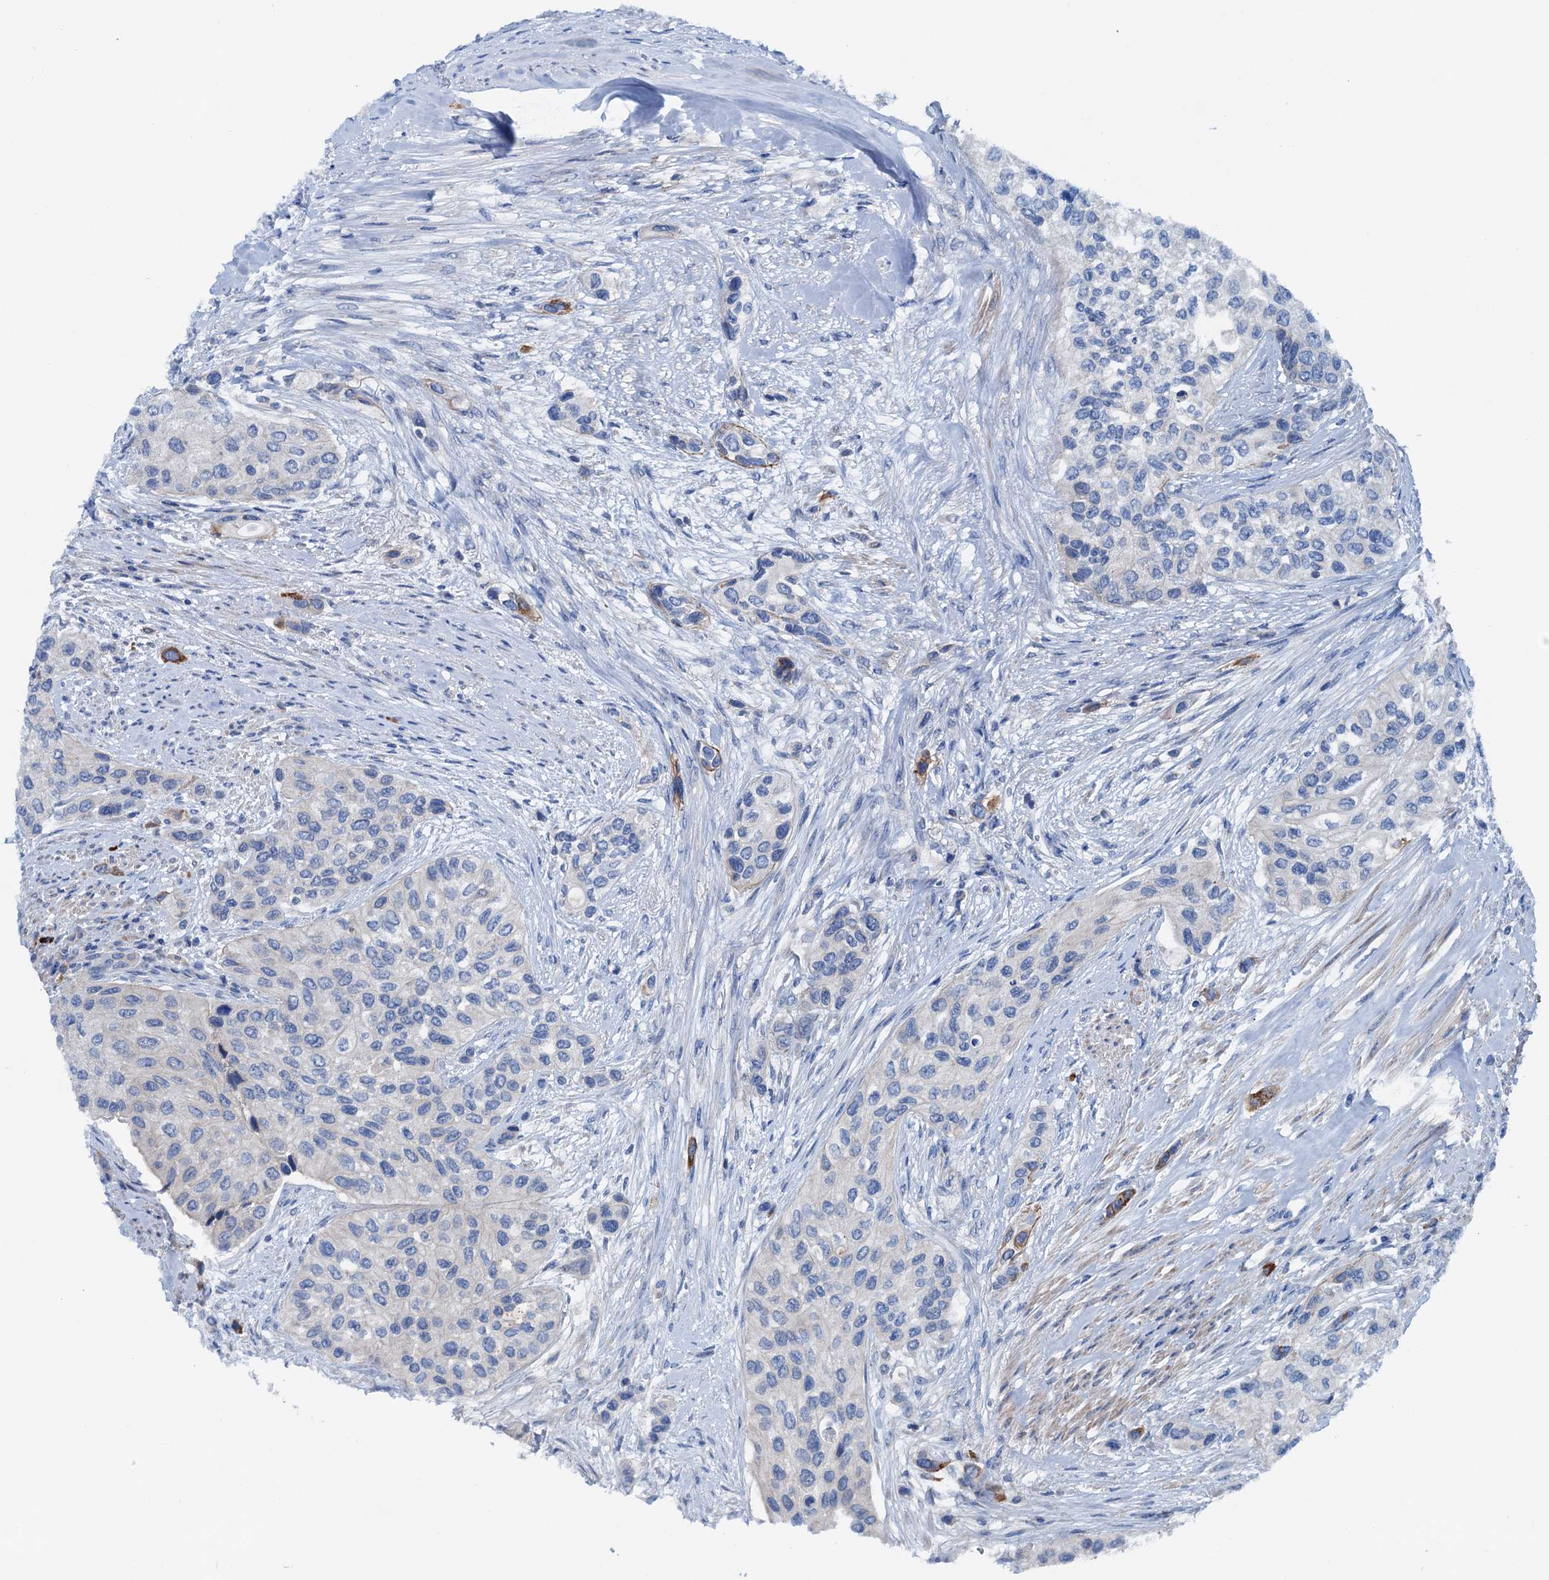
{"staining": {"intensity": "moderate", "quantity": "<25%", "location": "cytoplasmic/membranous"}, "tissue": "urothelial cancer", "cell_type": "Tumor cells", "image_type": "cancer", "snomed": [{"axis": "morphology", "description": "Normal tissue, NOS"}, {"axis": "morphology", "description": "Urothelial carcinoma, High grade"}, {"axis": "topography", "description": "Vascular tissue"}, {"axis": "topography", "description": "Urinary bladder"}], "caption": "Moderate cytoplasmic/membranous protein expression is present in about <25% of tumor cells in urothelial carcinoma (high-grade). The staining was performed using DAB, with brown indicating positive protein expression. Nuclei are stained blue with hematoxylin.", "gene": "KNDC1", "patient": {"sex": "female", "age": 56}}